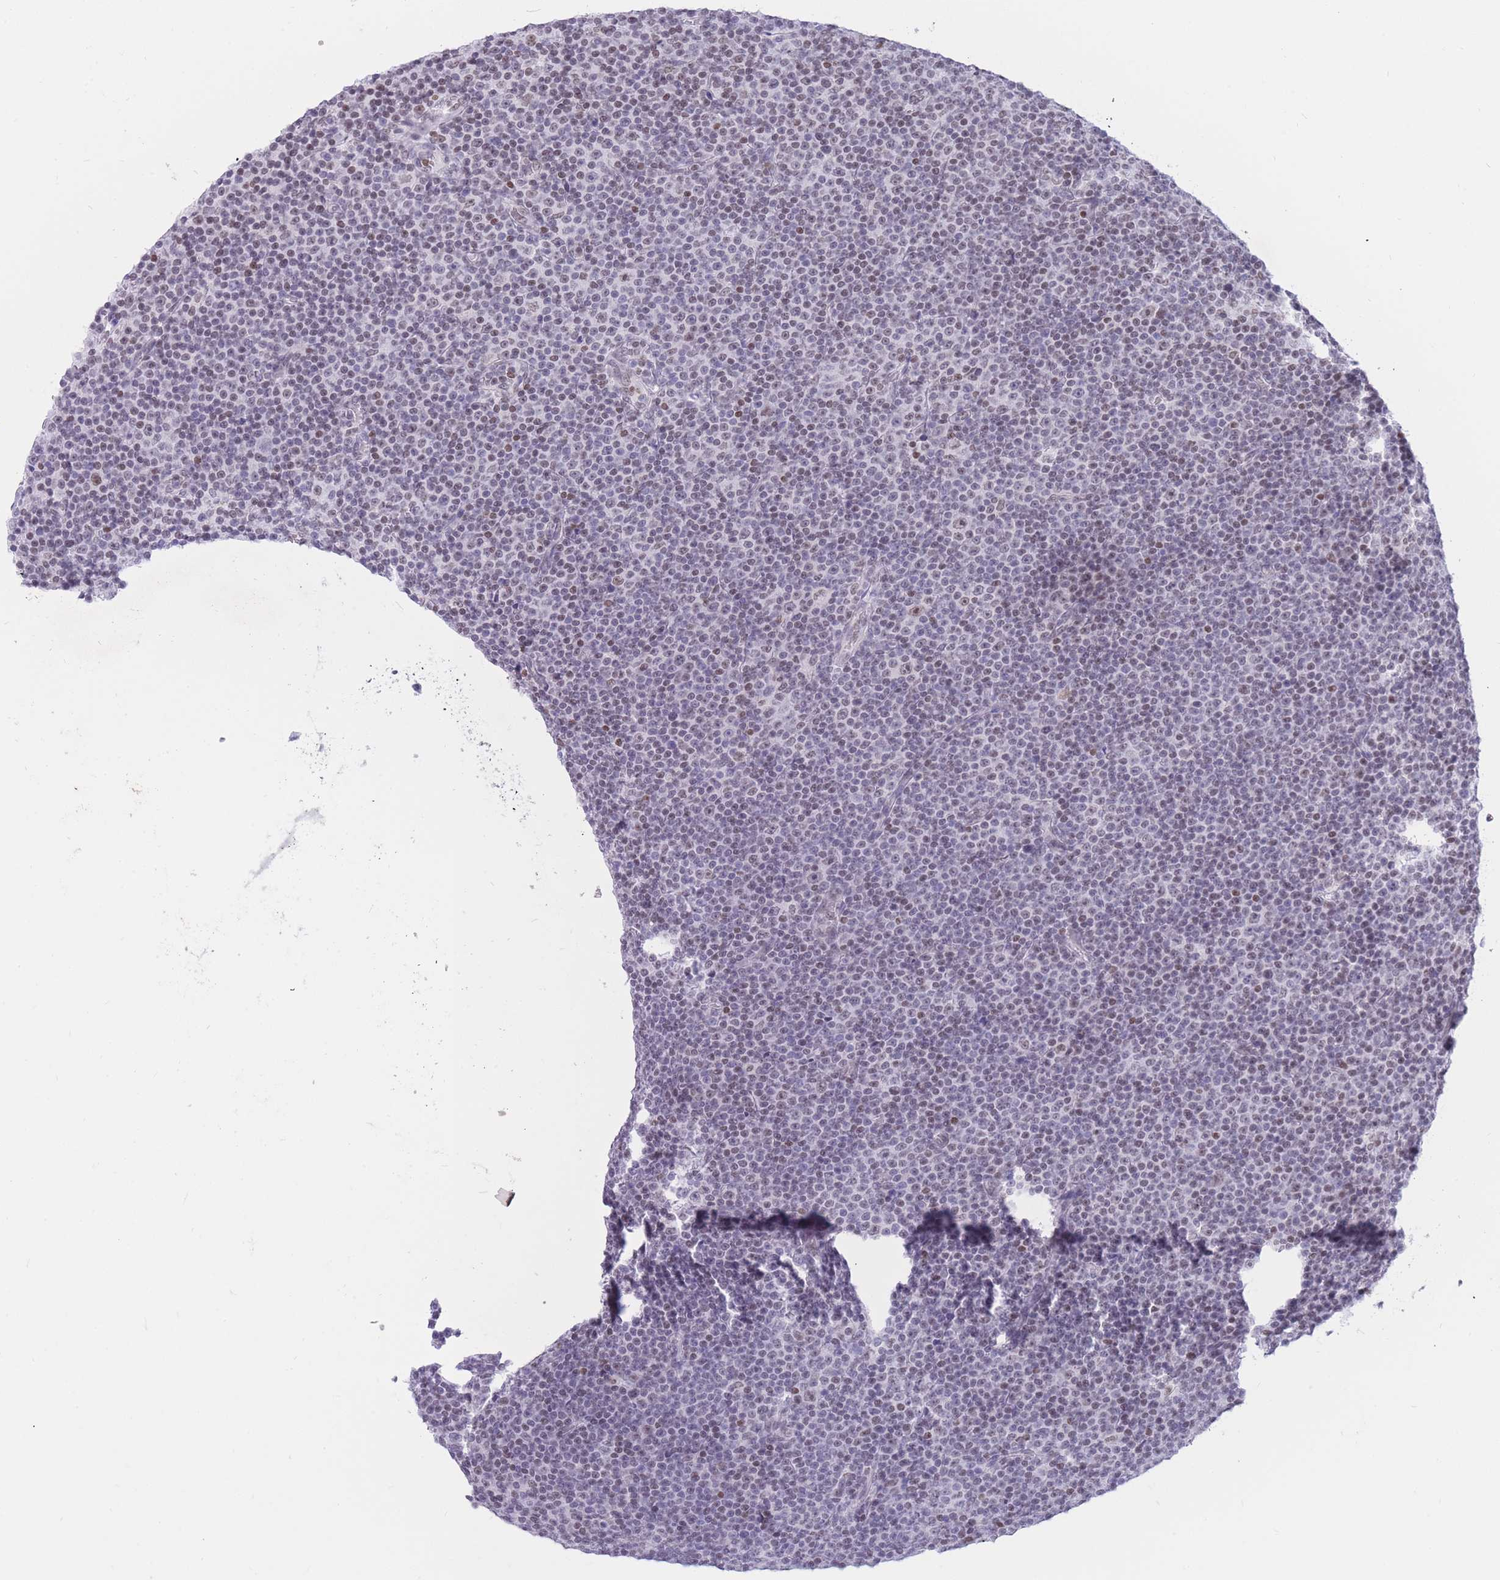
{"staining": {"intensity": "moderate", "quantity": "<25%", "location": "nuclear"}, "tissue": "lymphoma", "cell_type": "Tumor cells", "image_type": "cancer", "snomed": [{"axis": "morphology", "description": "Malignant lymphoma, non-Hodgkin's type, Low grade"}, {"axis": "topography", "description": "Lymph node"}], "caption": "Protein expression analysis of malignant lymphoma, non-Hodgkin's type (low-grade) shows moderate nuclear staining in approximately <25% of tumor cells. (DAB IHC with brightfield microscopy, high magnification).", "gene": "HMGN1", "patient": {"sex": "female", "age": 67}}